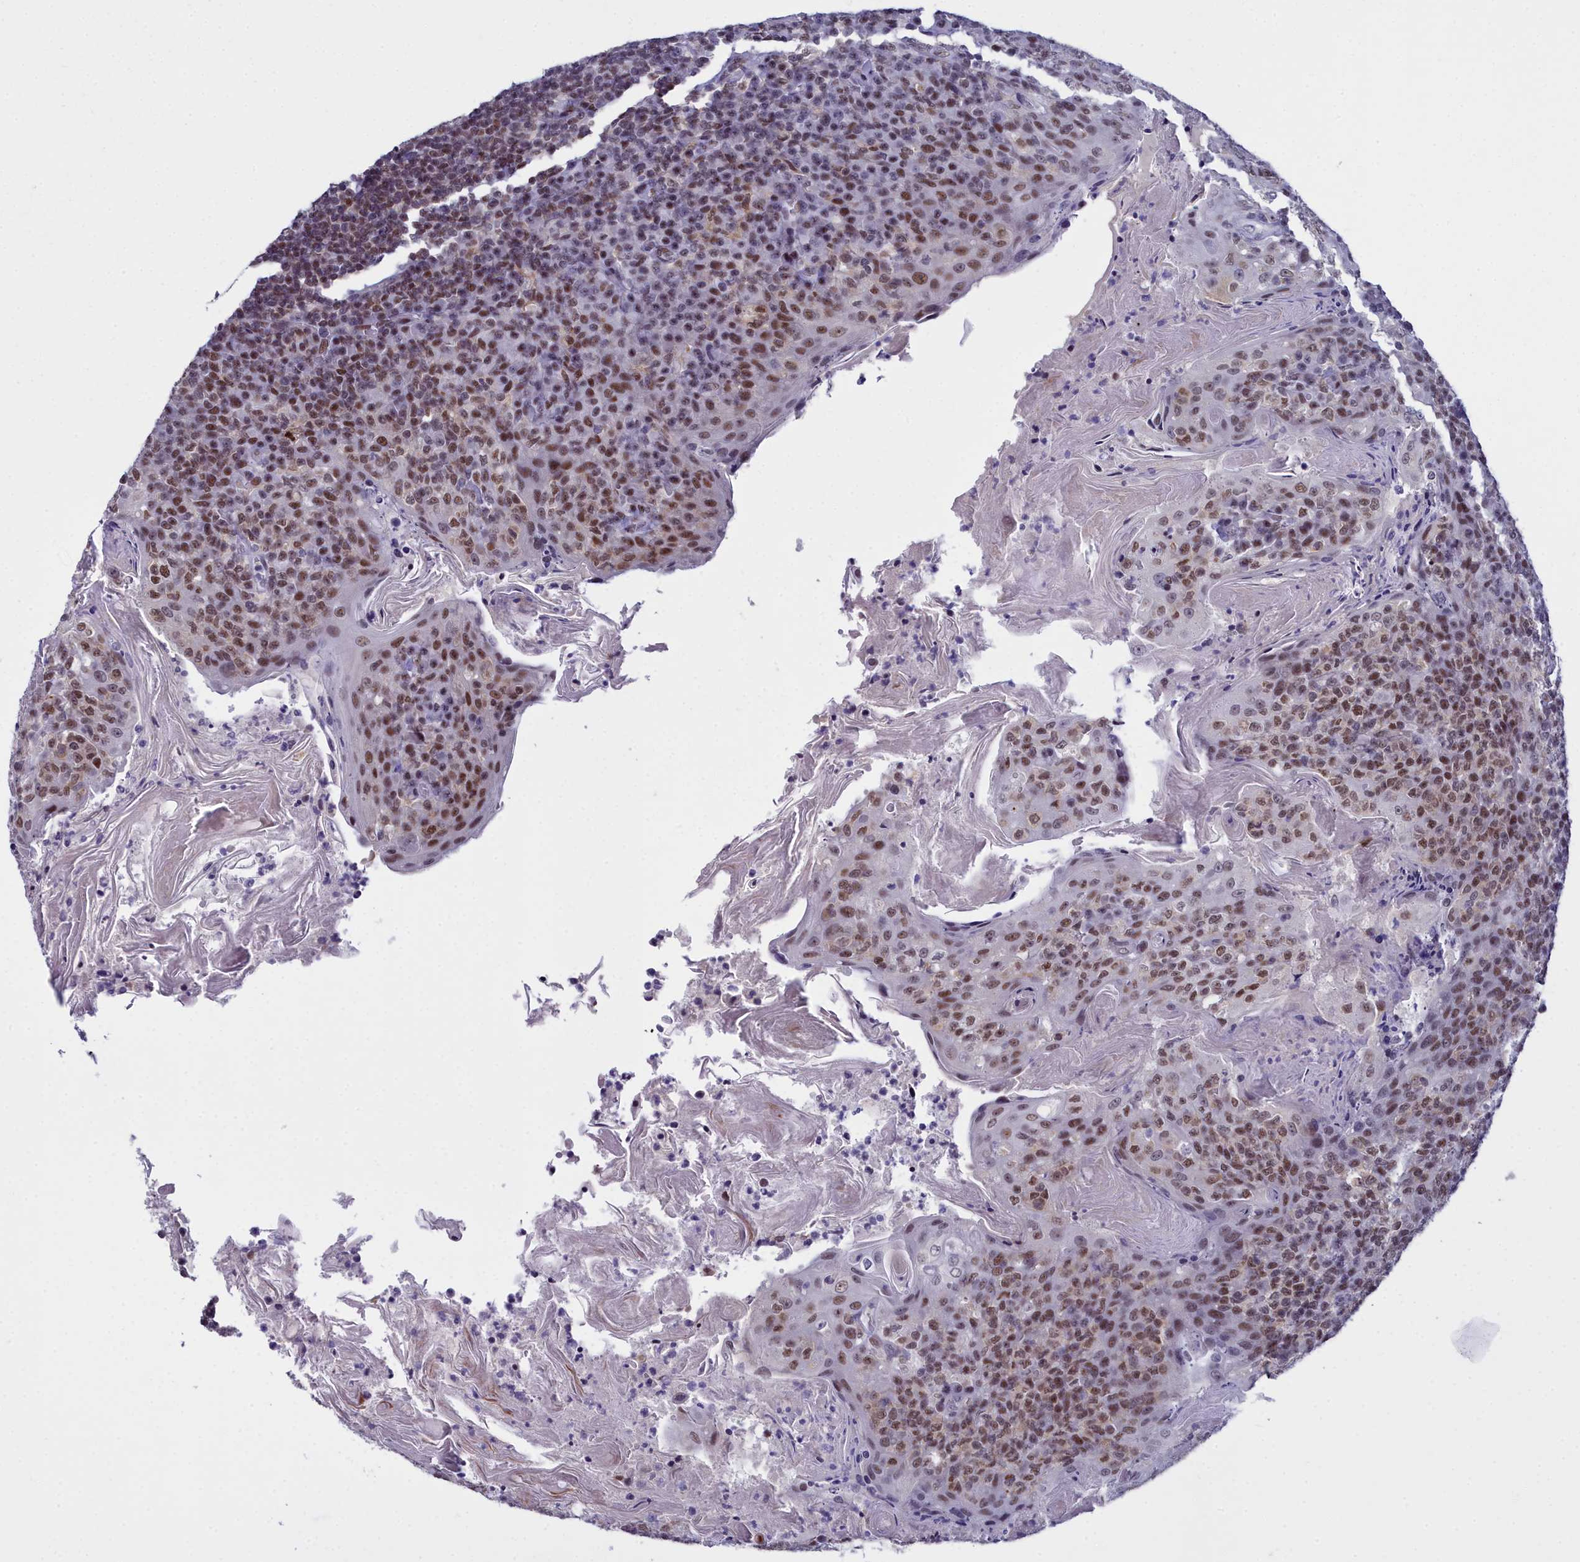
{"staining": {"intensity": "moderate", "quantity": "25%-75%", "location": "nuclear"}, "tissue": "tonsil", "cell_type": "Germinal center cells", "image_type": "normal", "snomed": [{"axis": "morphology", "description": "Normal tissue, NOS"}, {"axis": "topography", "description": "Tonsil"}], "caption": "This is a micrograph of immunohistochemistry (IHC) staining of normal tonsil, which shows moderate staining in the nuclear of germinal center cells.", "gene": "CCDC97", "patient": {"sex": "female", "age": 10}}